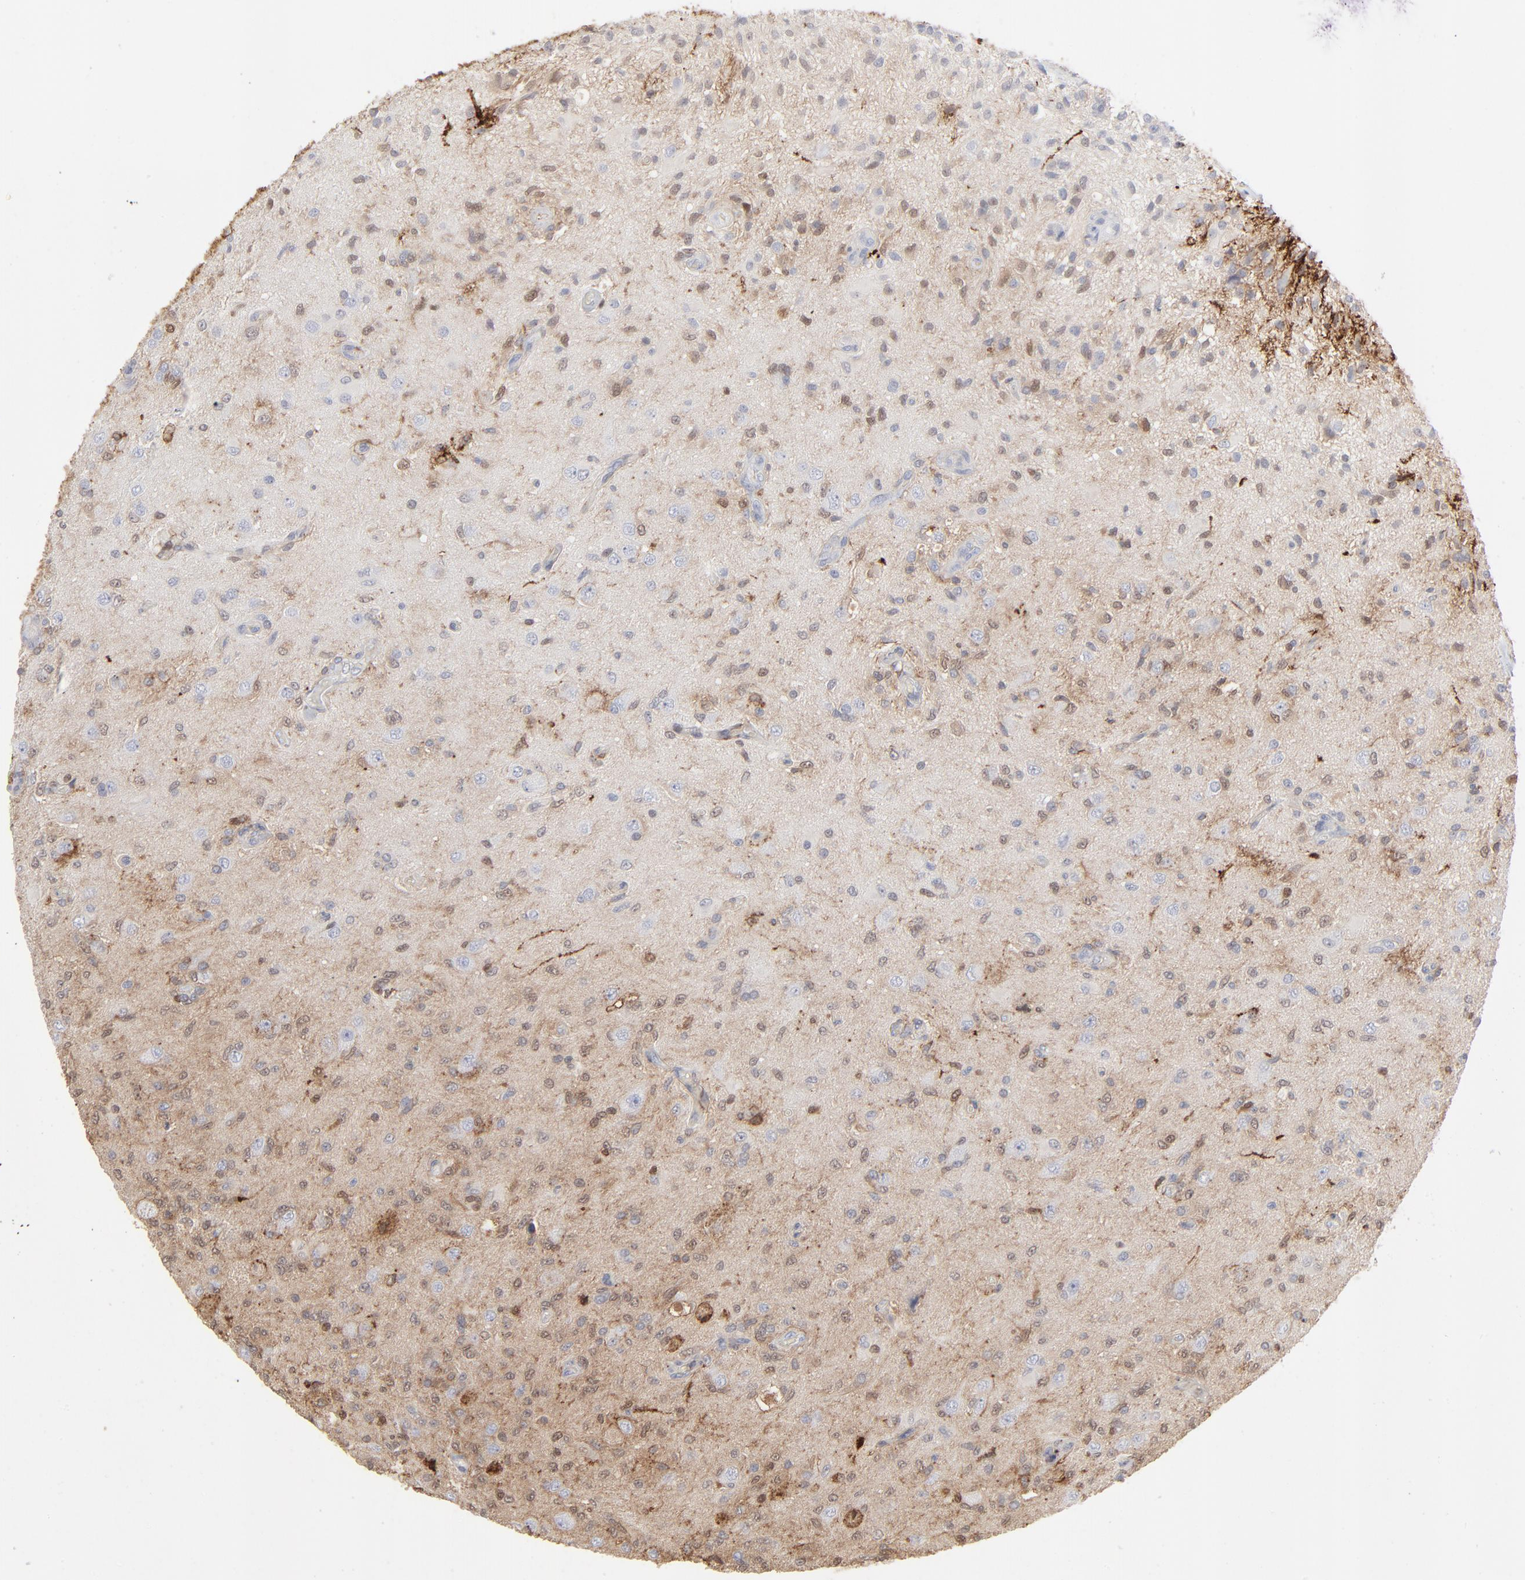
{"staining": {"intensity": "weak", "quantity": "25%-75%", "location": "cytoplasmic/membranous"}, "tissue": "glioma", "cell_type": "Tumor cells", "image_type": "cancer", "snomed": [{"axis": "morphology", "description": "Normal tissue, NOS"}, {"axis": "morphology", "description": "Glioma, malignant, High grade"}, {"axis": "topography", "description": "Cerebral cortex"}], "caption": "Immunohistochemical staining of malignant glioma (high-grade) demonstrates weak cytoplasmic/membranous protein expression in about 25%-75% of tumor cells.", "gene": "ANXA5", "patient": {"sex": "male", "age": 77}}